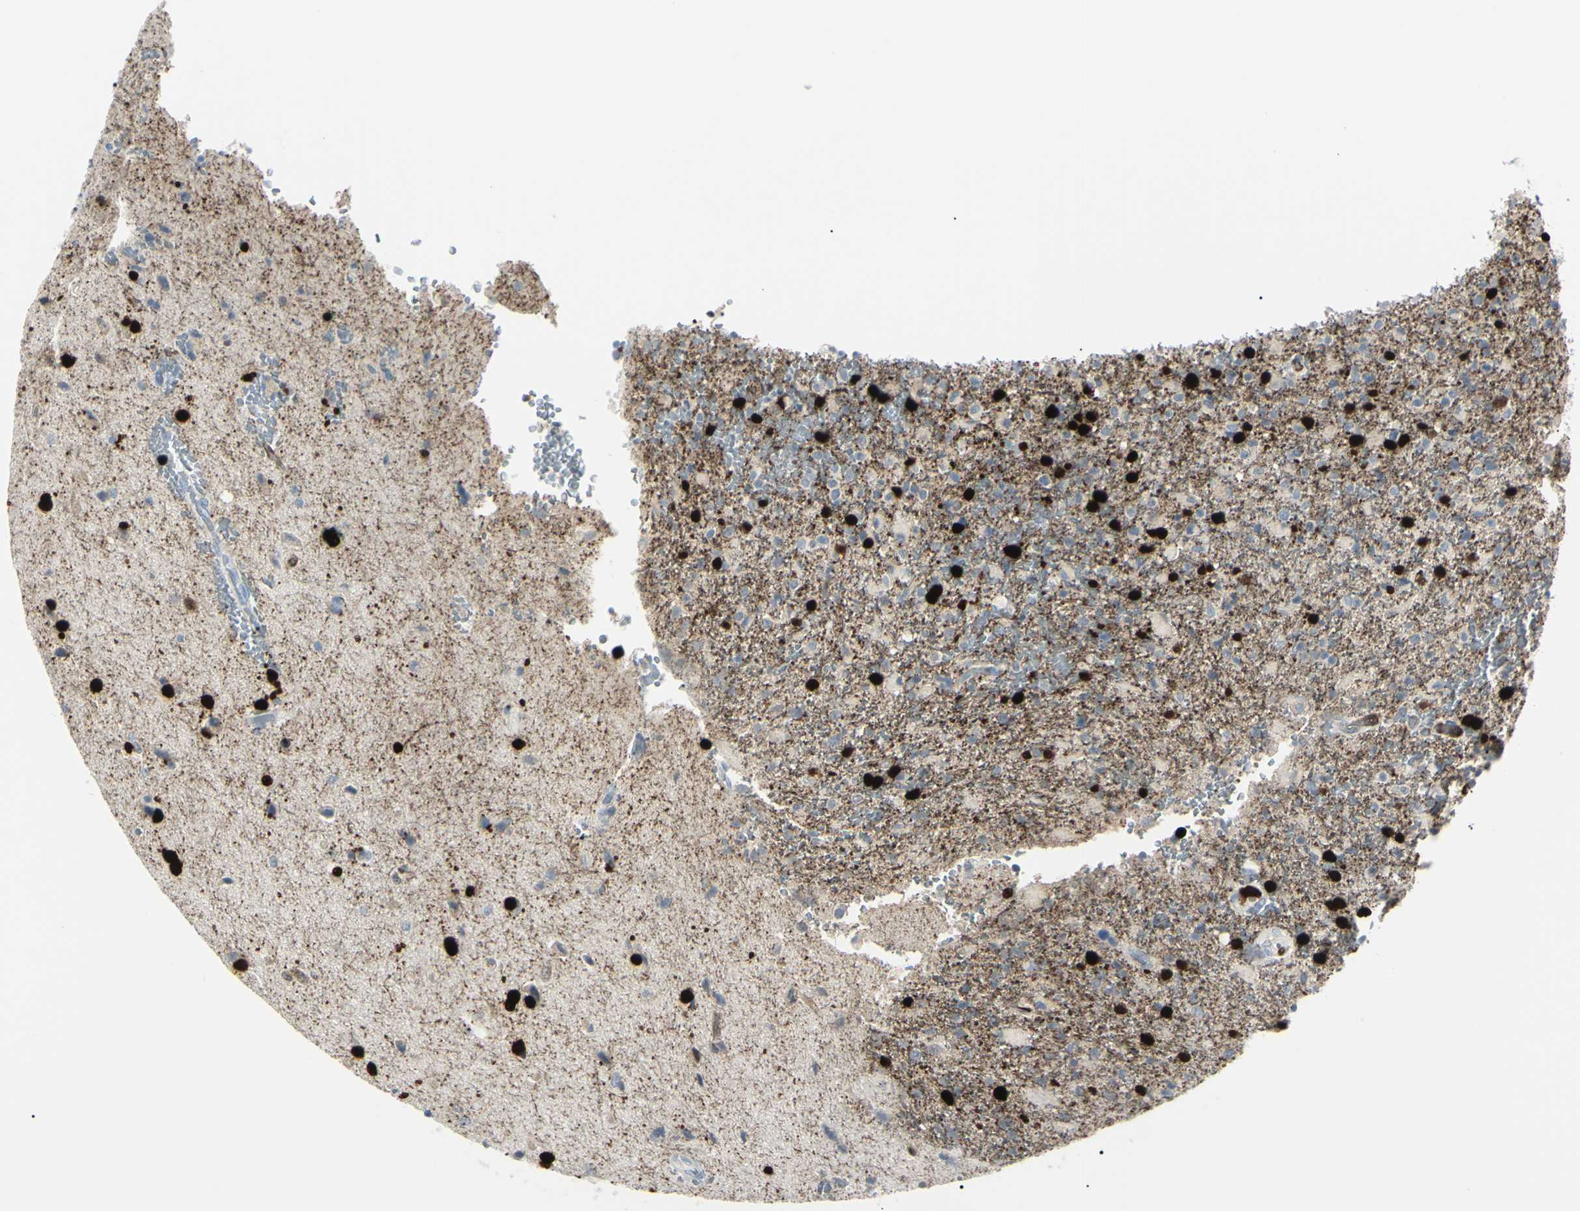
{"staining": {"intensity": "negative", "quantity": "none", "location": "none"}, "tissue": "glioma", "cell_type": "Tumor cells", "image_type": "cancer", "snomed": [{"axis": "morphology", "description": "Glioma, malignant, High grade"}, {"axis": "topography", "description": "Brain"}], "caption": "Image shows no protein staining in tumor cells of glioma tissue. Nuclei are stained in blue.", "gene": "CA2", "patient": {"sex": "male", "age": 71}}